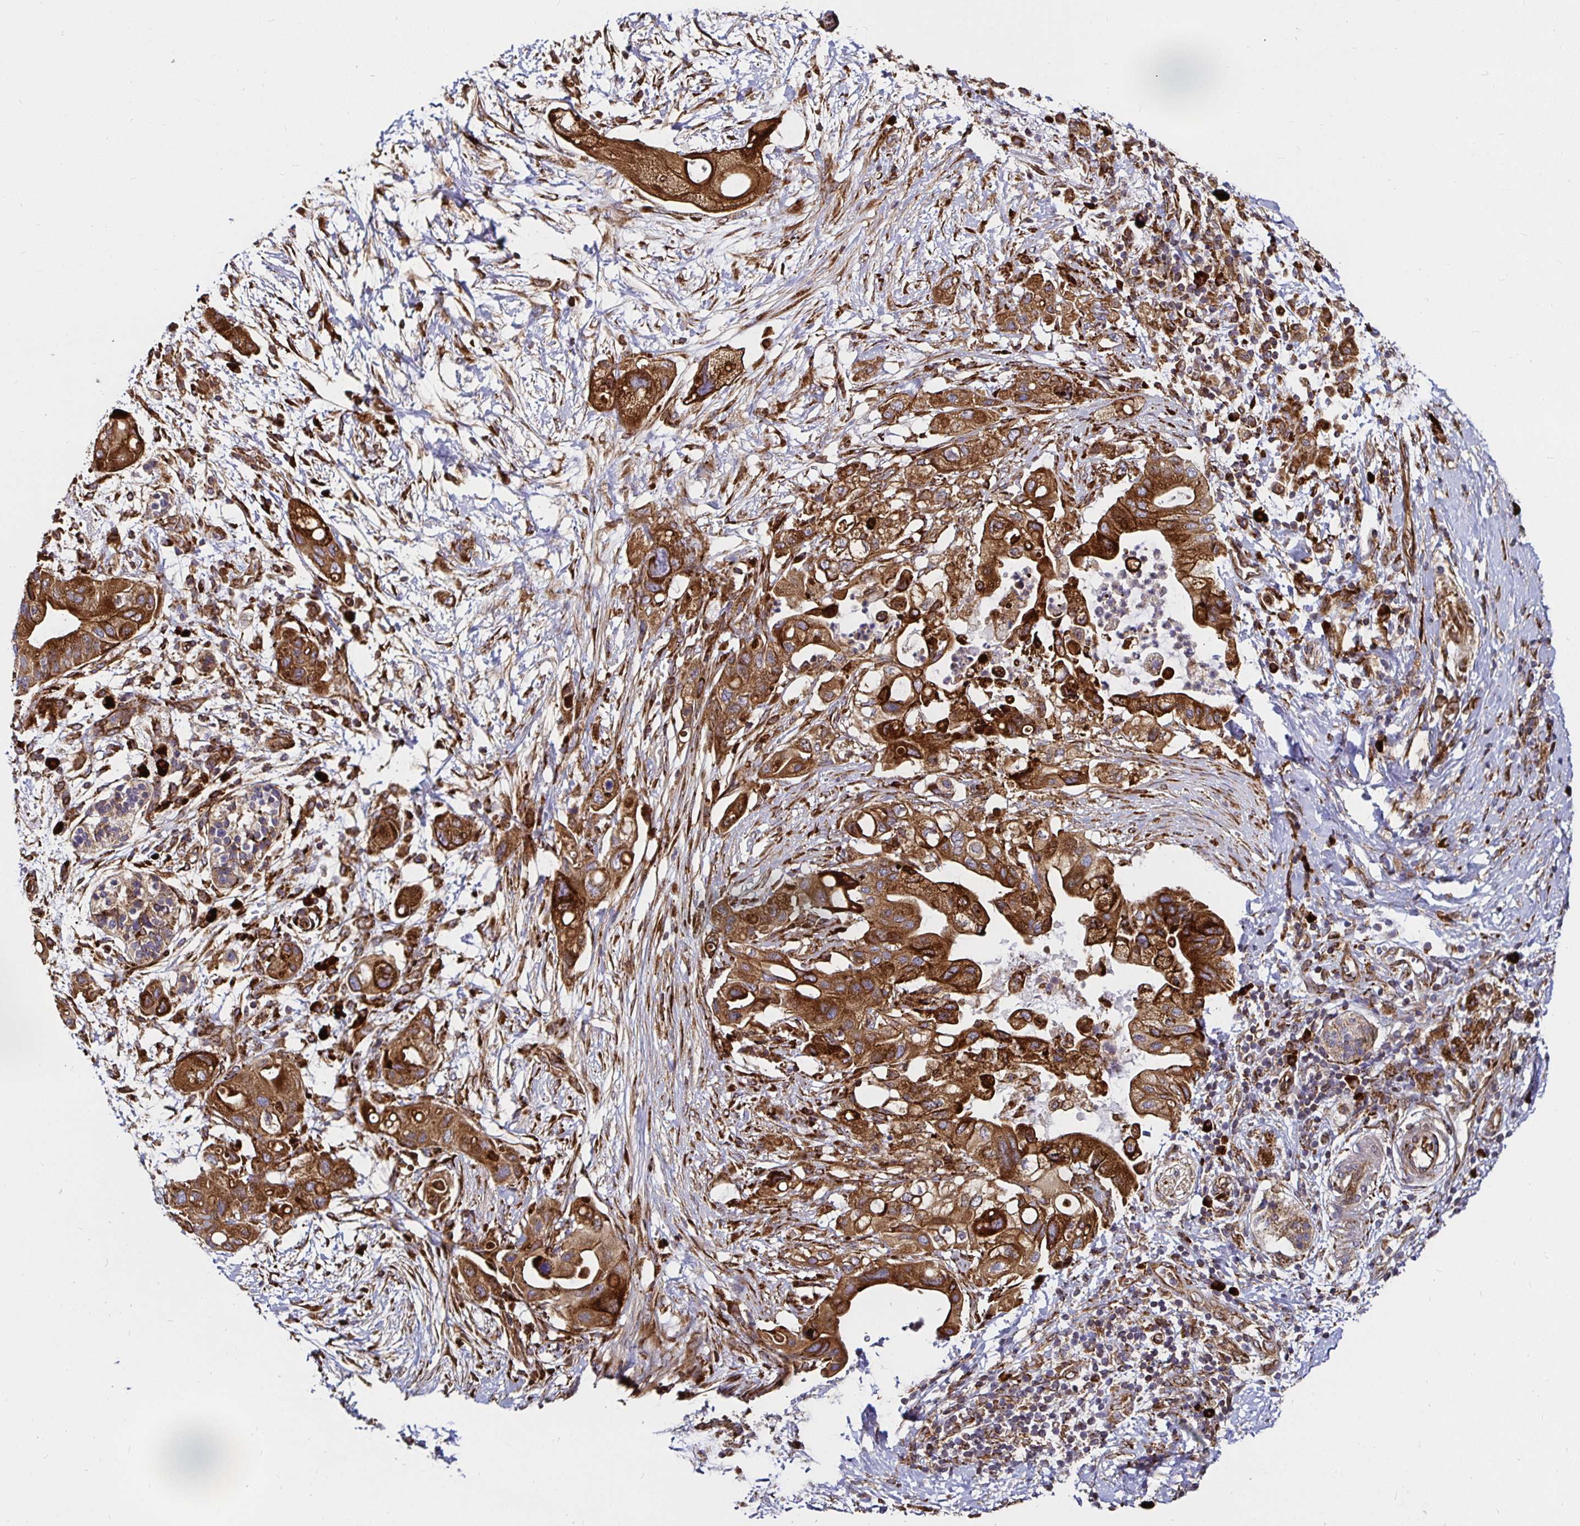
{"staining": {"intensity": "strong", "quantity": ">75%", "location": "cytoplasmic/membranous"}, "tissue": "pancreatic cancer", "cell_type": "Tumor cells", "image_type": "cancer", "snomed": [{"axis": "morphology", "description": "Adenocarcinoma, NOS"}, {"axis": "topography", "description": "Pancreas"}], "caption": "Immunohistochemical staining of human pancreatic adenocarcinoma reveals strong cytoplasmic/membranous protein positivity in approximately >75% of tumor cells.", "gene": "SMYD3", "patient": {"sex": "female", "age": 72}}